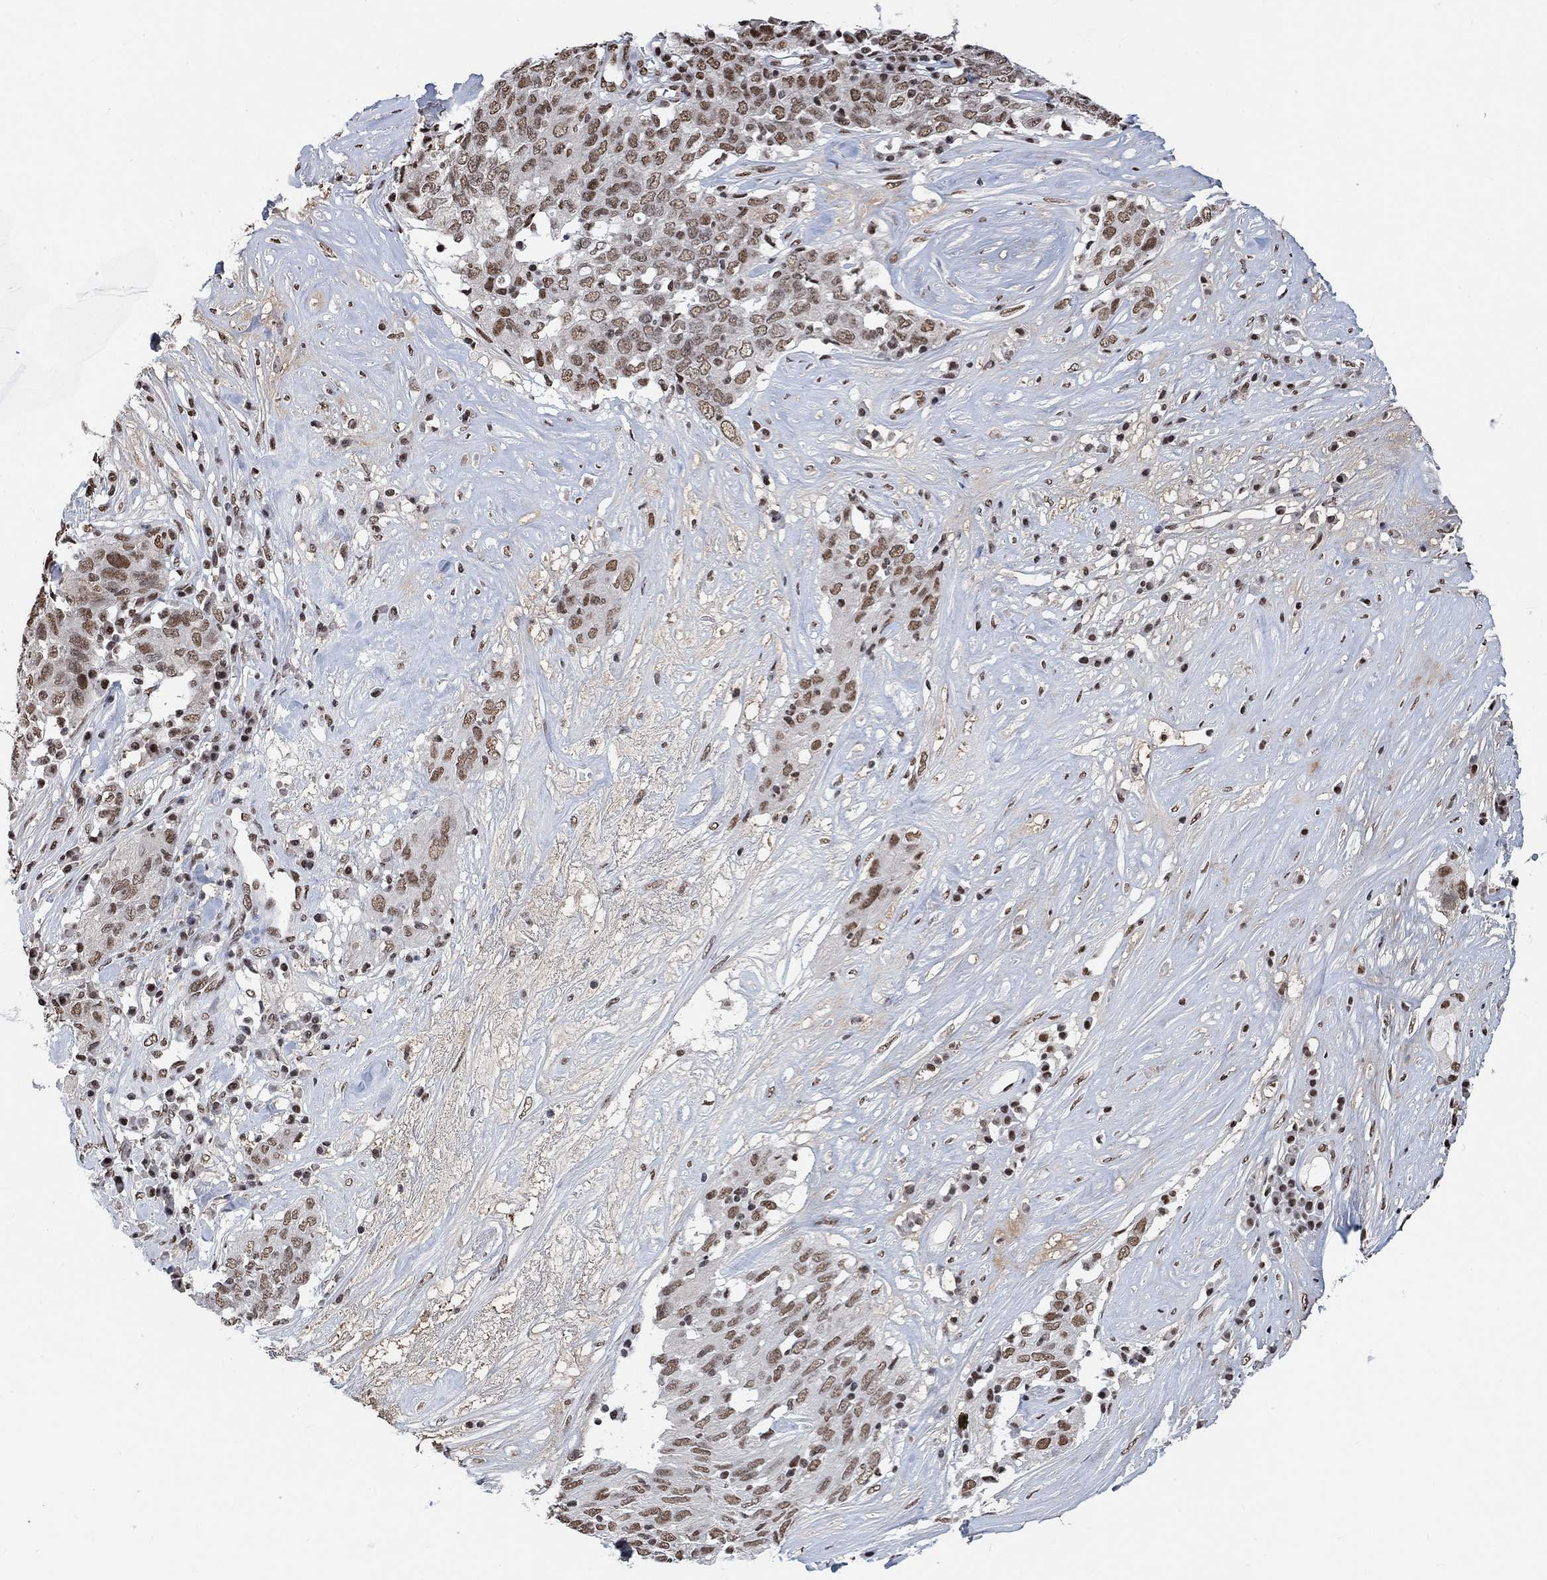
{"staining": {"intensity": "moderate", "quantity": "<25%", "location": "nuclear"}, "tissue": "ovarian cancer", "cell_type": "Tumor cells", "image_type": "cancer", "snomed": [{"axis": "morphology", "description": "Carcinoma, endometroid"}, {"axis": "topography", "description": "Ovary"}], "caption": "Ovarian cancer (endometroid carcinoma) stained for a protein (brown) shows moderate nuclear positive expression in about <25% of tumor cells.", "gene": "USP39", "patient": {"sex": "female", "age": 50}}